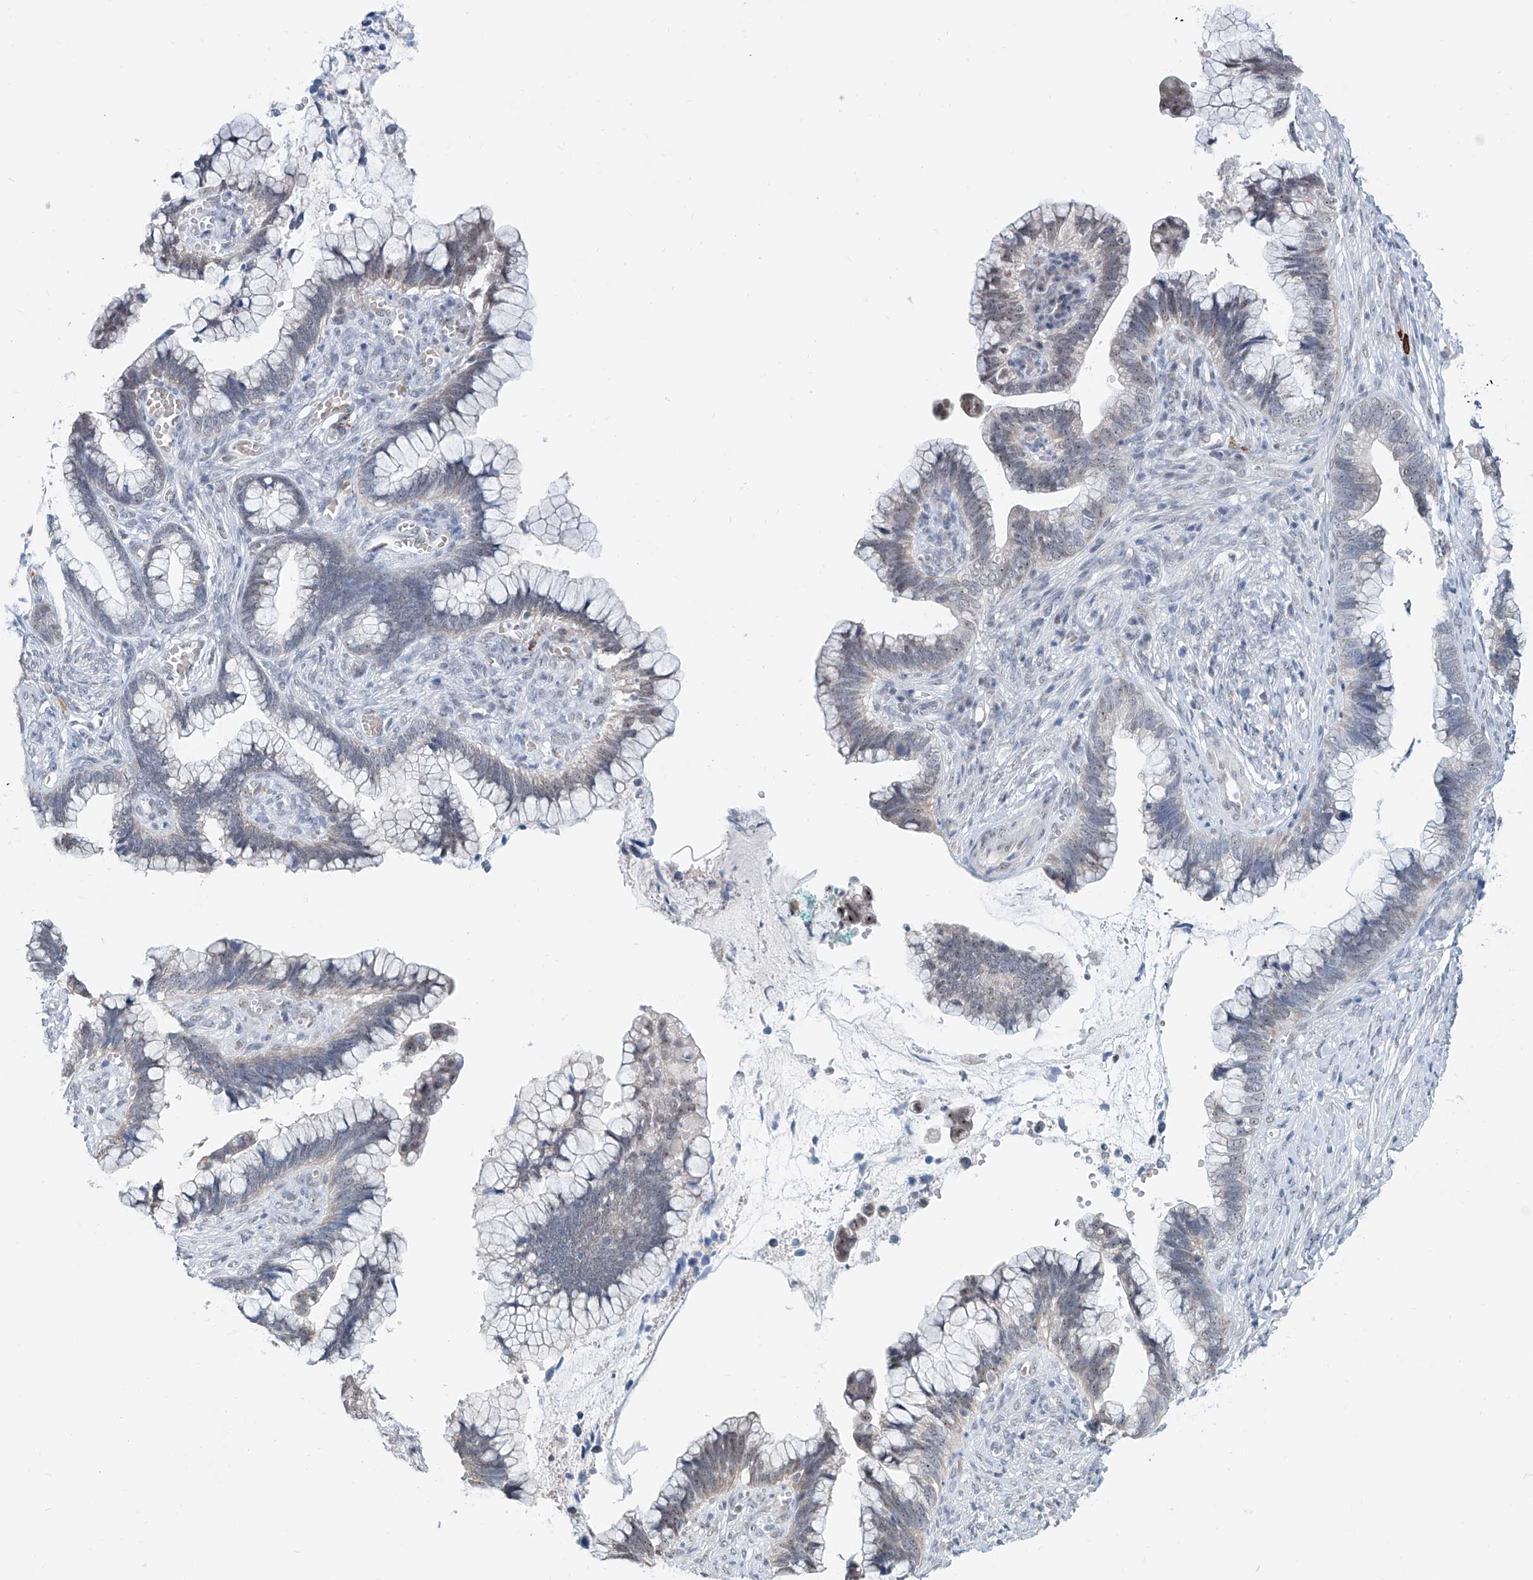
{"staining": {"intensity": "negative", "quantity": "none", "location": "none"}, "tissue": "cervical cancer", "cell_type": "Tumor cells", "image_type": "cancer", "snomed": [{"axis": "morphology", "description": "Adenocarcinoma, NOS"}, {"axis": "topography", "description": "Cervix"}], "caption": "Immunohistochemical staining of human cervical adenocarcinoma demonstrates no significant expression in tumor cells. Brightfield microscopy of immunohistochemistry (IHC) stained with DAB (3,3'-diaminobenzidine) (brown) and hematoxylin (blue), captured at high magnification.", "gene": "SDE2", "patient": {"sex": "female", "age": 44}}